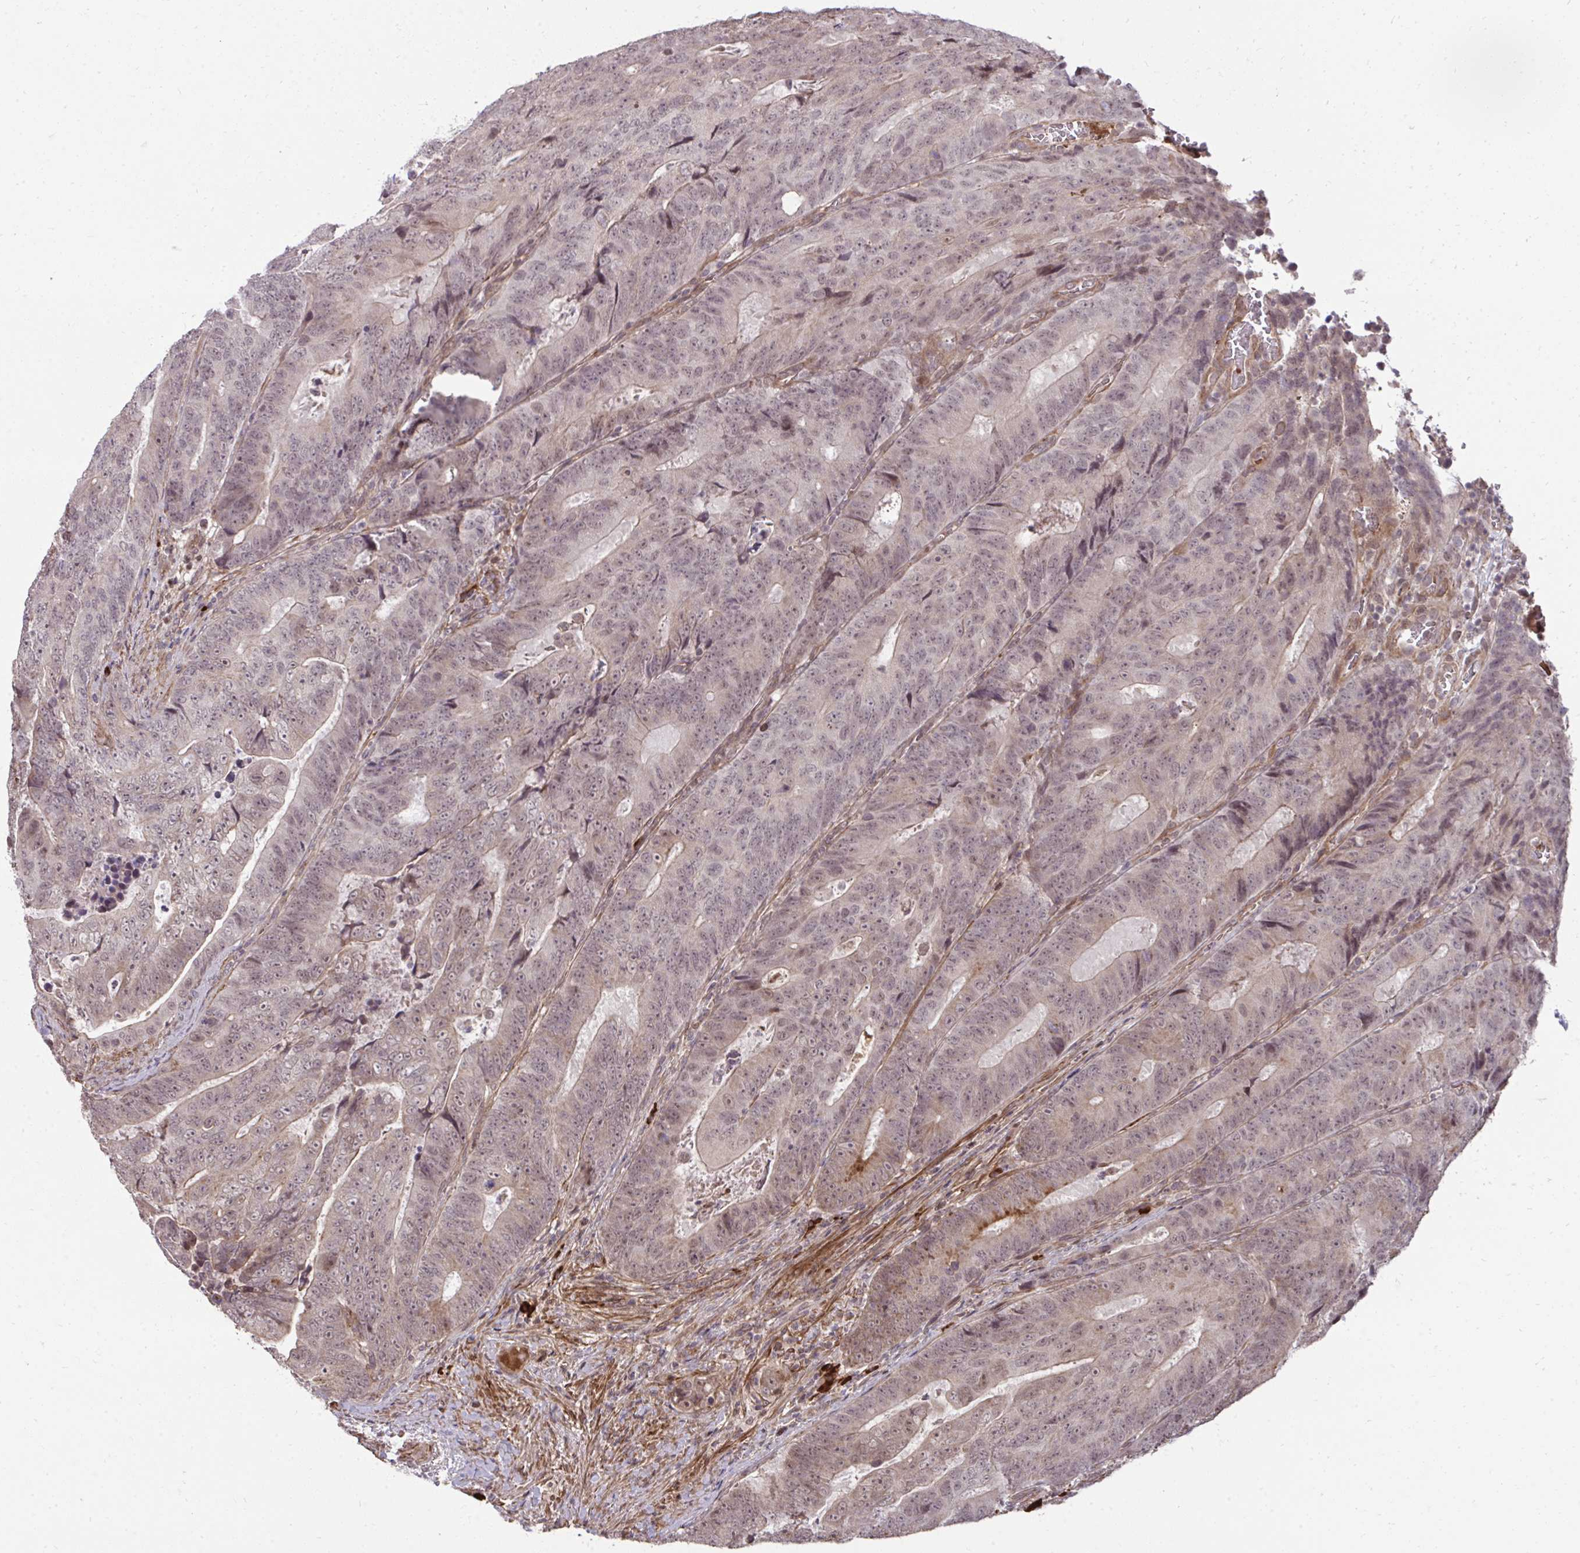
{"staining": {"intensity": "moderate", "quantity": ">75%", "location": "nuclear"}, "tissue": "colorectal cancer", "cell_type": "Tumor cells", "image_type": "cancer", "snomed": [{"axis": "morphology", "description": "Adenocarcinoma, NOS"}, {"axis": "topography", "description": "Colon"}], "caption": "DAB (3,3'-diaminobenzidine) immunohistochemical staining of human colorectal cancer displays moderate nuclear protein staining in about >75% of tumor cells.", "gene": "ZSCAN9", "patient": {"sex": "female", "age": 48}}